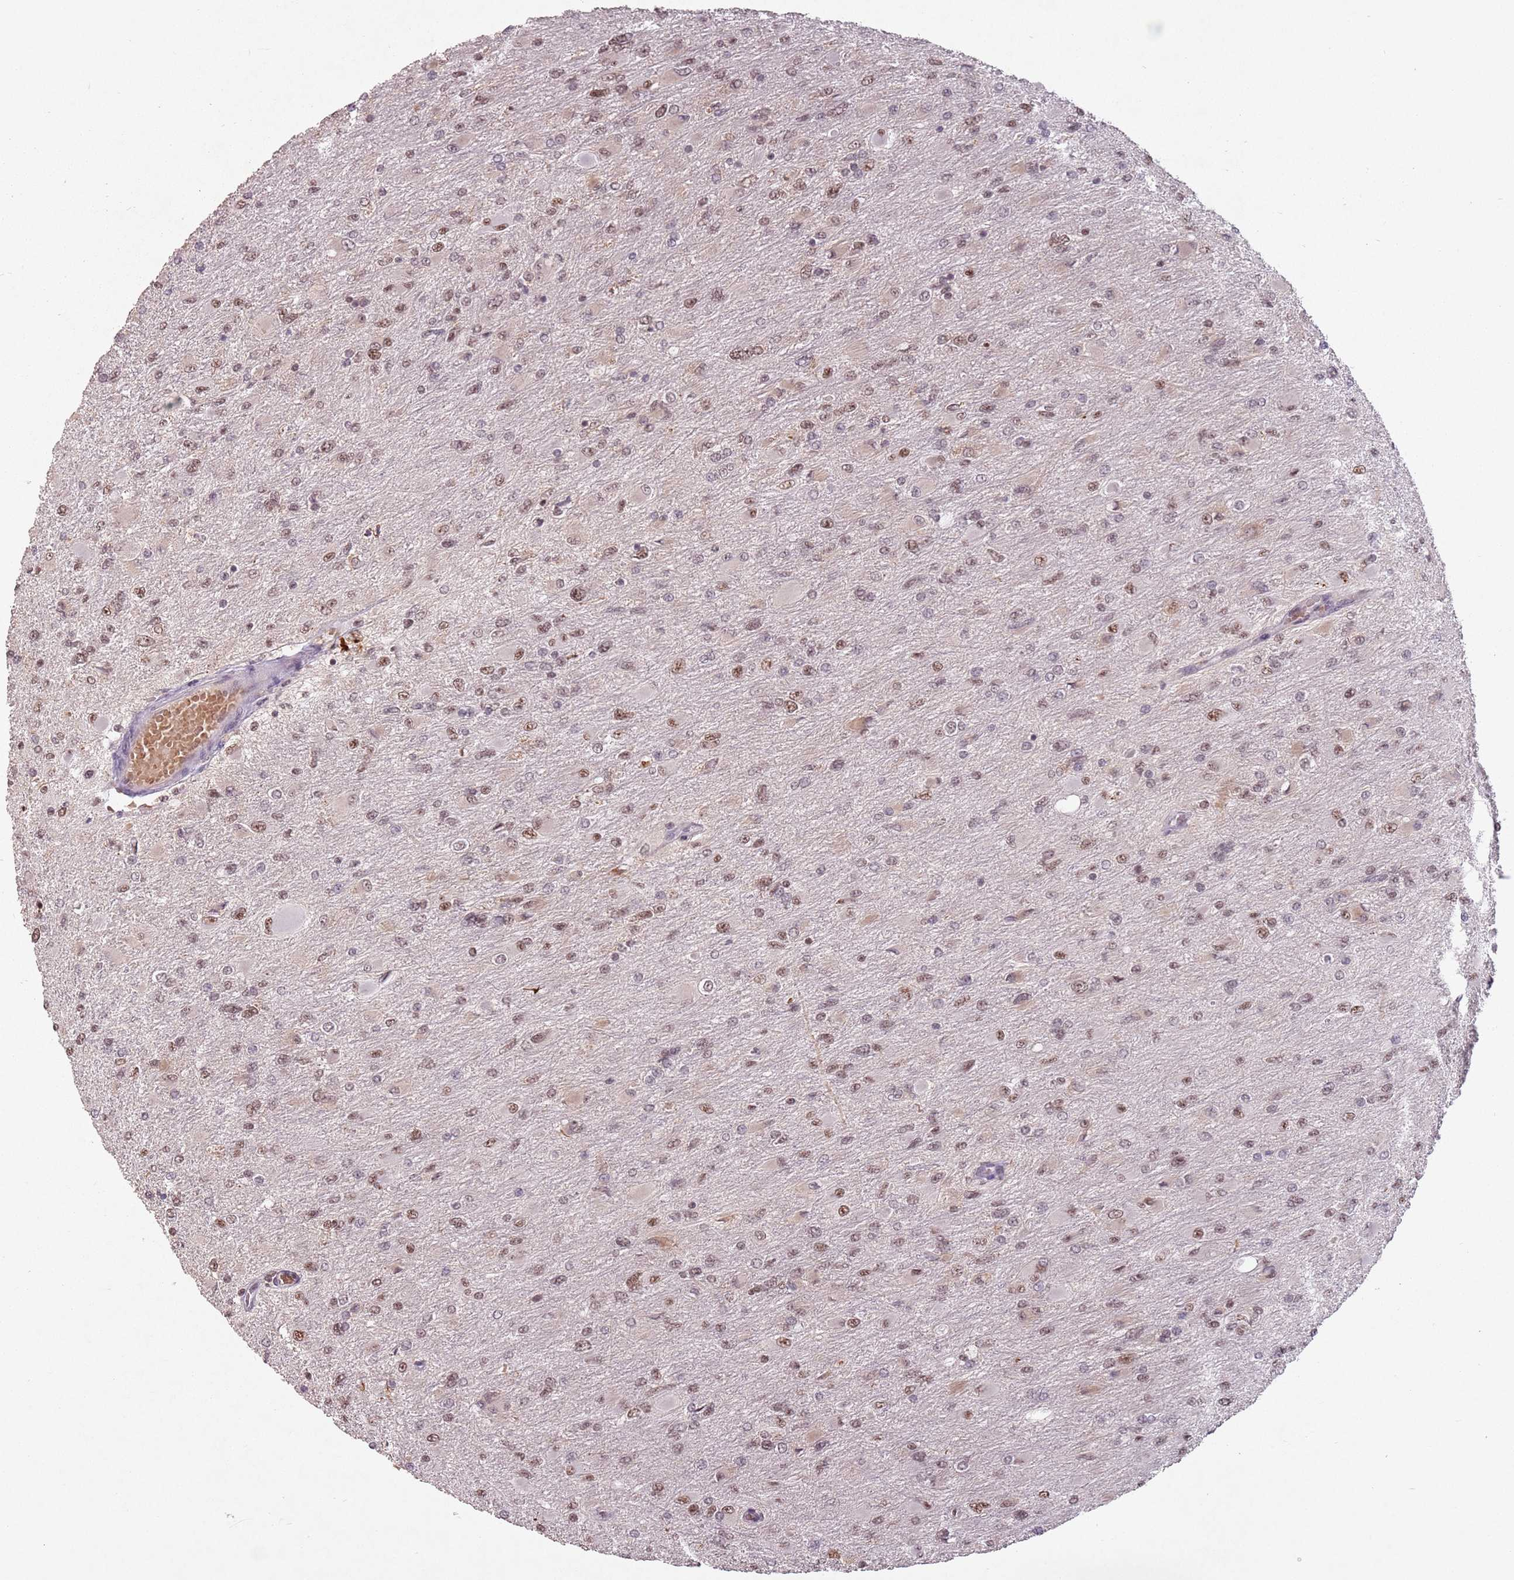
{"staining": {"intensity": "moderate", "quantity": ">75%", "location": "nuclear"}, "tissue": "glioma", "cell_type": "Tumor cells", "image_type": "cancer", "snomed": [{"axis": "morphology", "description": "Glioma, malignant, High grade"}, {"axis": "topography", "description": "Cerebral cortex"}], "caption": "Immunohistochemistry (DAB) staining of human glioma shows moderate nuclear protein expression in approximately >75% of tumor cells.", "gene": "NCBP1", "patient": {"sex": "female", "age": 36}}